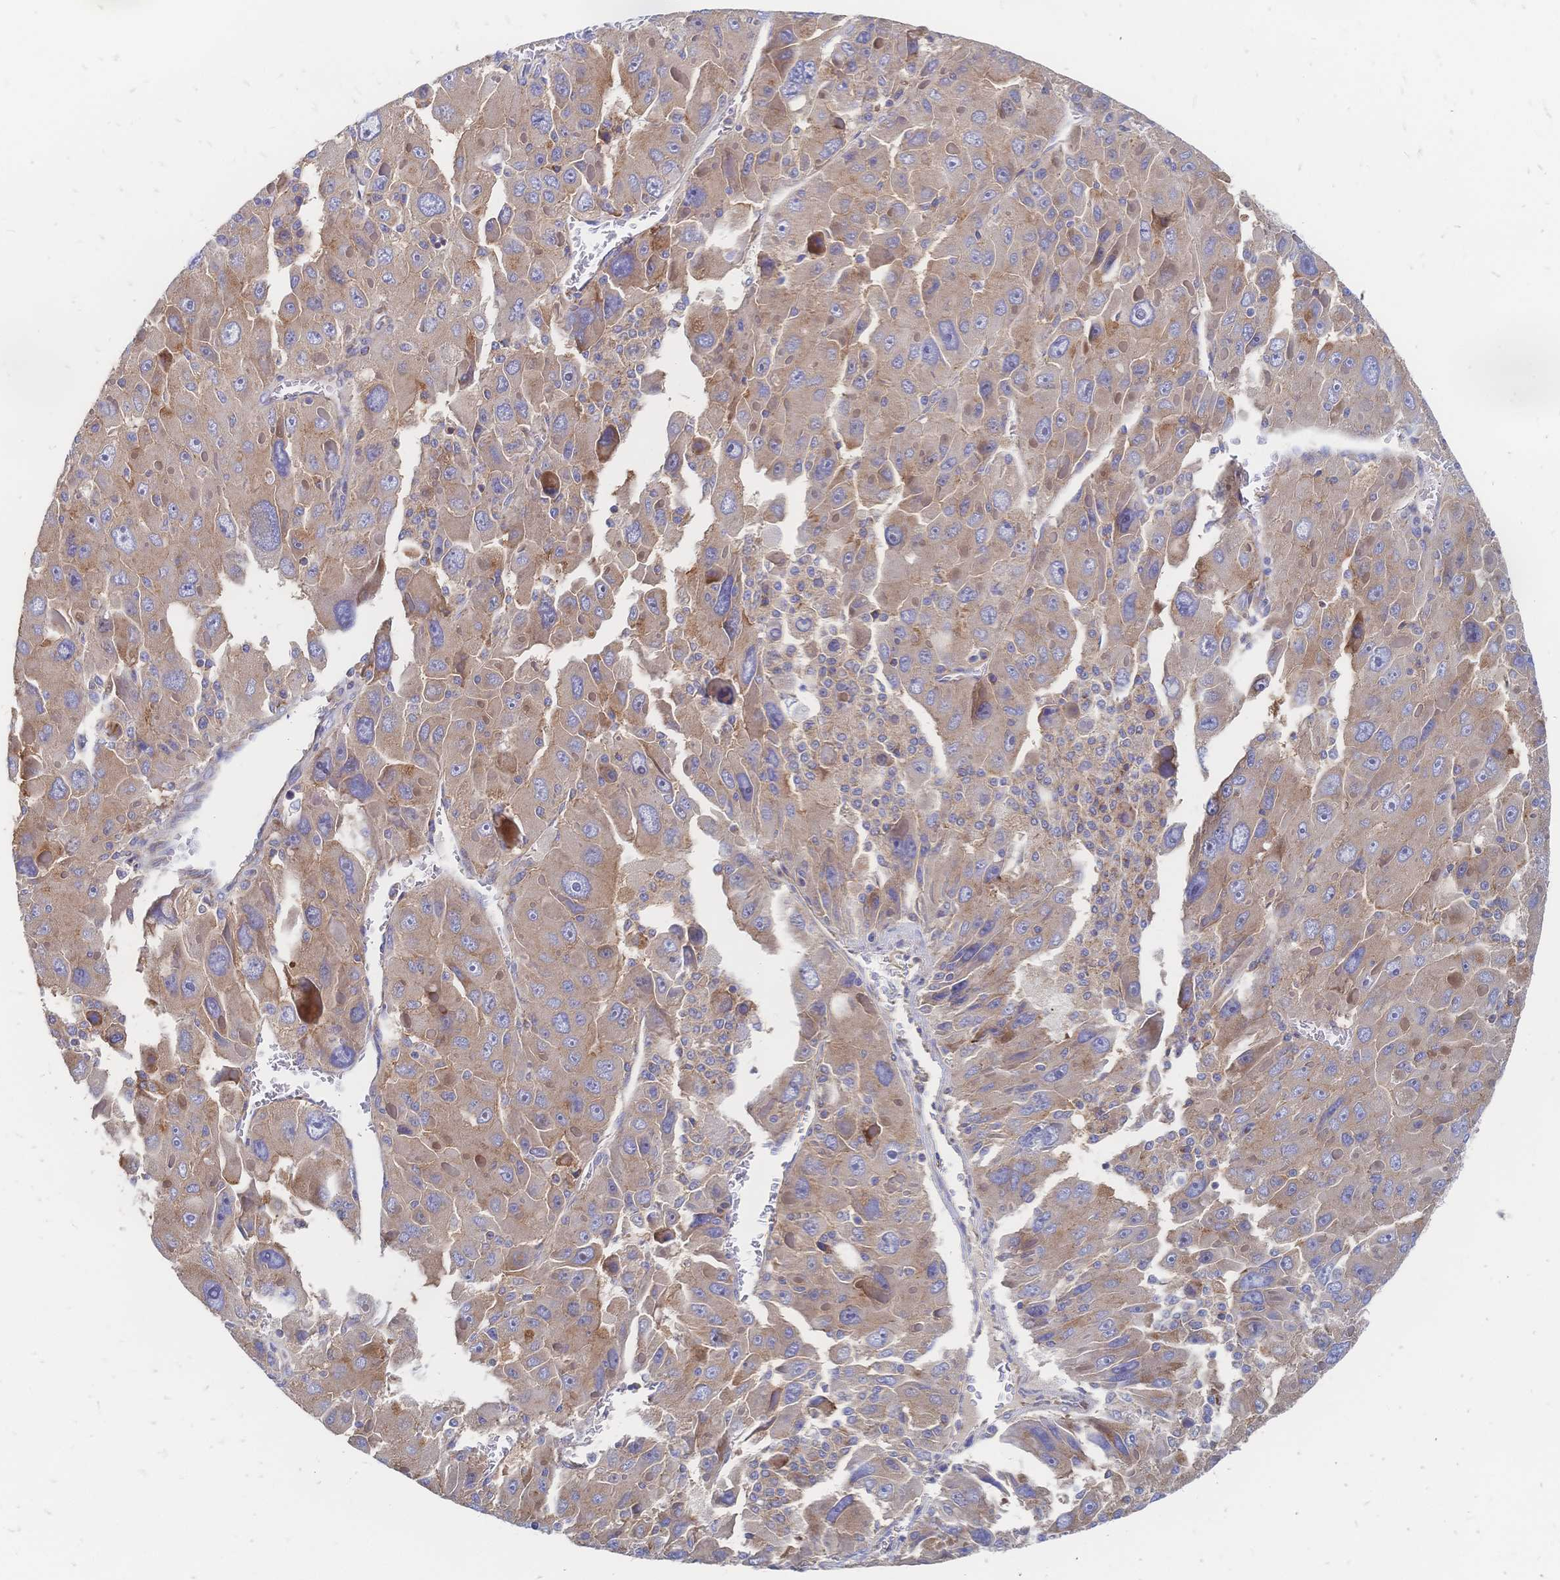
{"staining": {"intensity": "weak", "quantity": "25%-75%", "location": "cytoplasmic/membranous"}, "tissue": "liver cancer", "cell_type": "Tumor cells", "image_type": "cancer", "snomed": [{"axis": "morphology", "description": "Carcinoma, Hepatocellular, NOS"}, {"axis": "topography", "description": "Liver"}], "caption": "DAB (3,3'-diaminobenzidine) immunohistochemical staining of human hepatocellular carcinoma (liver) reveals weak cytoplasmic/membranous protein positivity in about 25%-75% of tumor cells.", "gene": "SORBS1", "patient": {"sex": "female", "age": 41}}